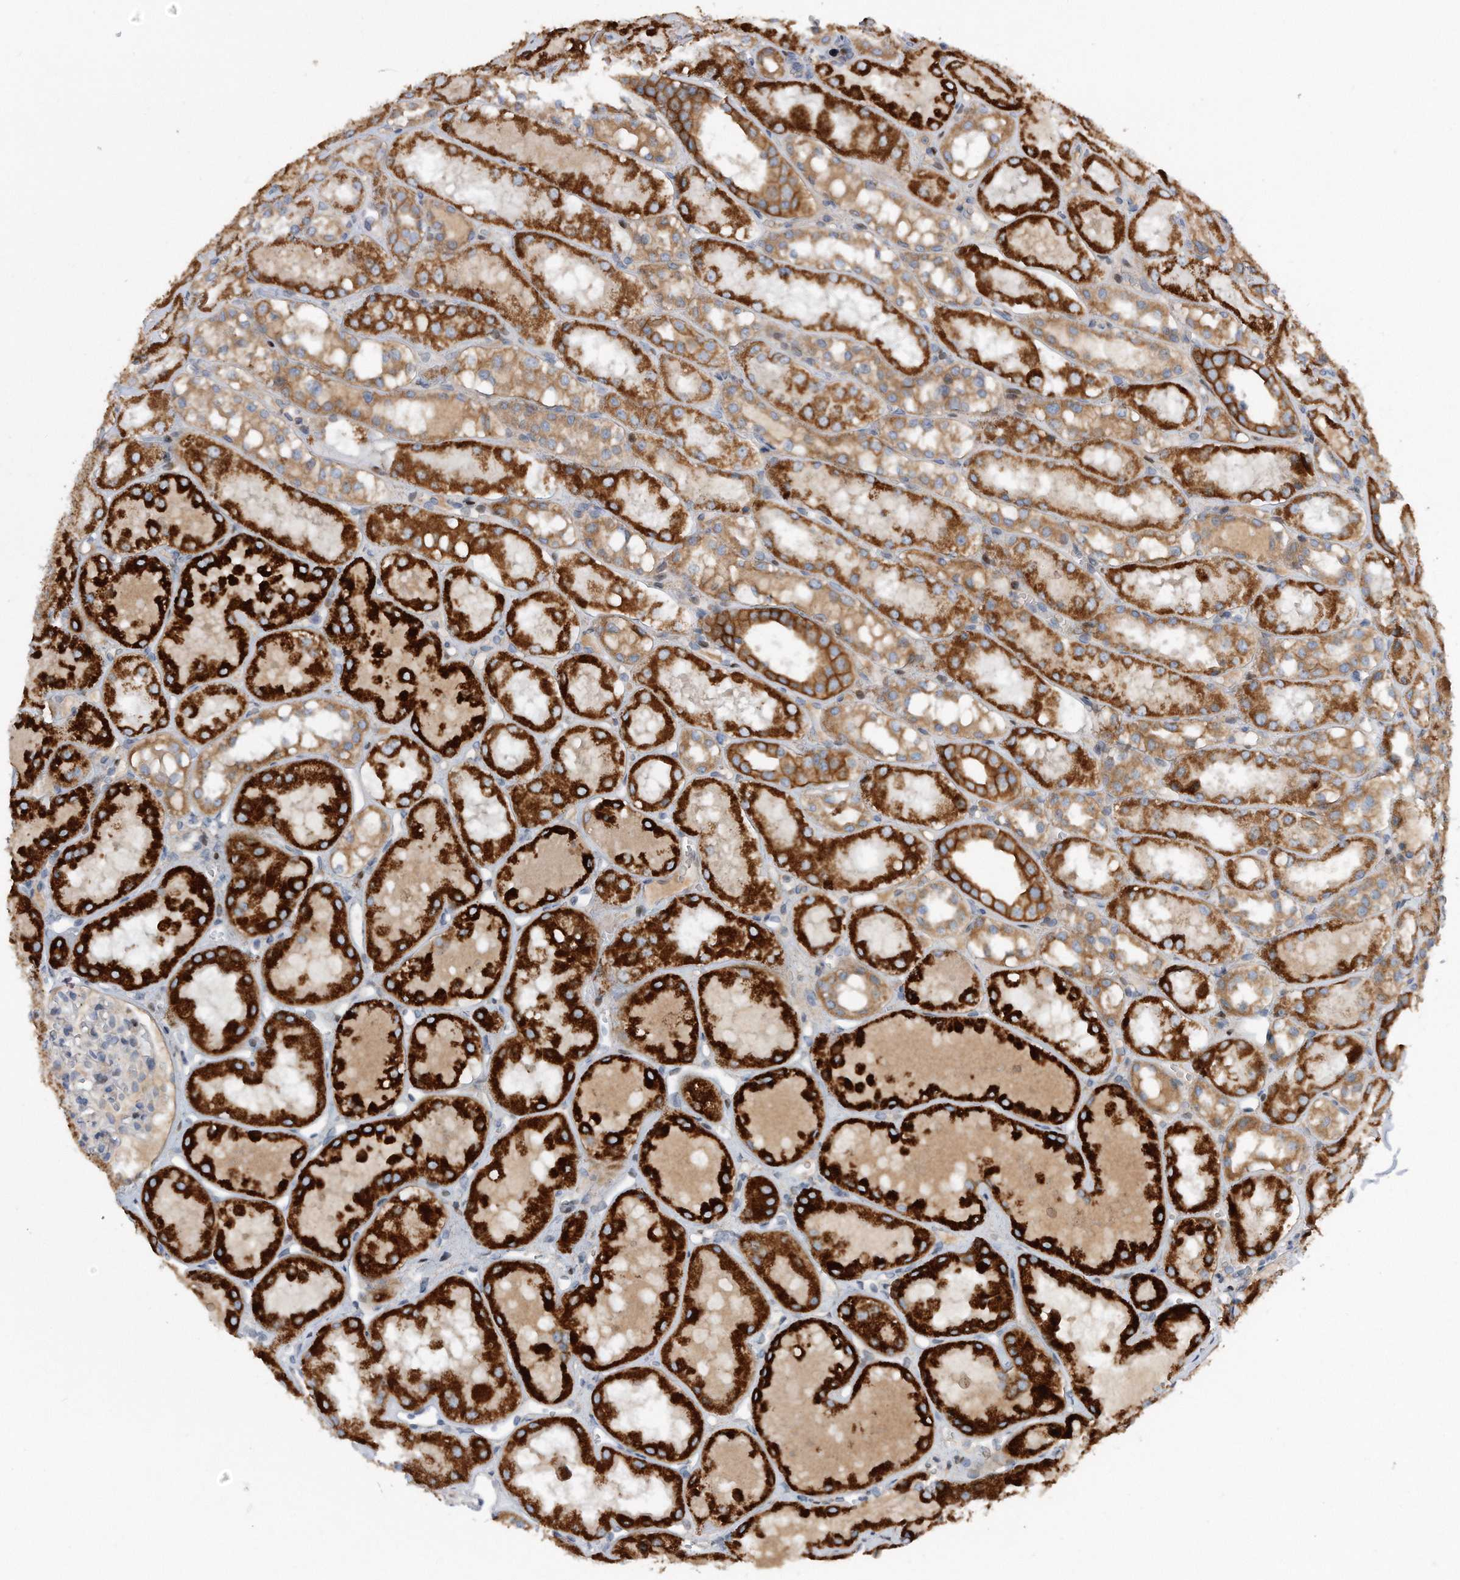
{"staining": {"intensity": "negative", "quantity": "none", "location": "none"}, "tissue": "kidney", "cell_type": "Cells in glomeruli", "image_type": "normal", "snomed": [{"axis": "morphology", "description": "Normal tissue, NOS"}, {"axis": "topography", "description": "Kidney"}], "caption": "This image is of normal kidney stained with immunohistochemistry (IHC) to label a protein in brown with the nuclei are counter-stained blue. There is no positivity in cells in glomeruli. (Stains: DAB (3,3'-diaminobenzidine) immunohistochemistry (IHC) with hematoxylin counter stain, Microscopy: brightfield microscopy at high magnification).", "gene": "CDH12", "patient": {"sex": "male", "age": 16}}